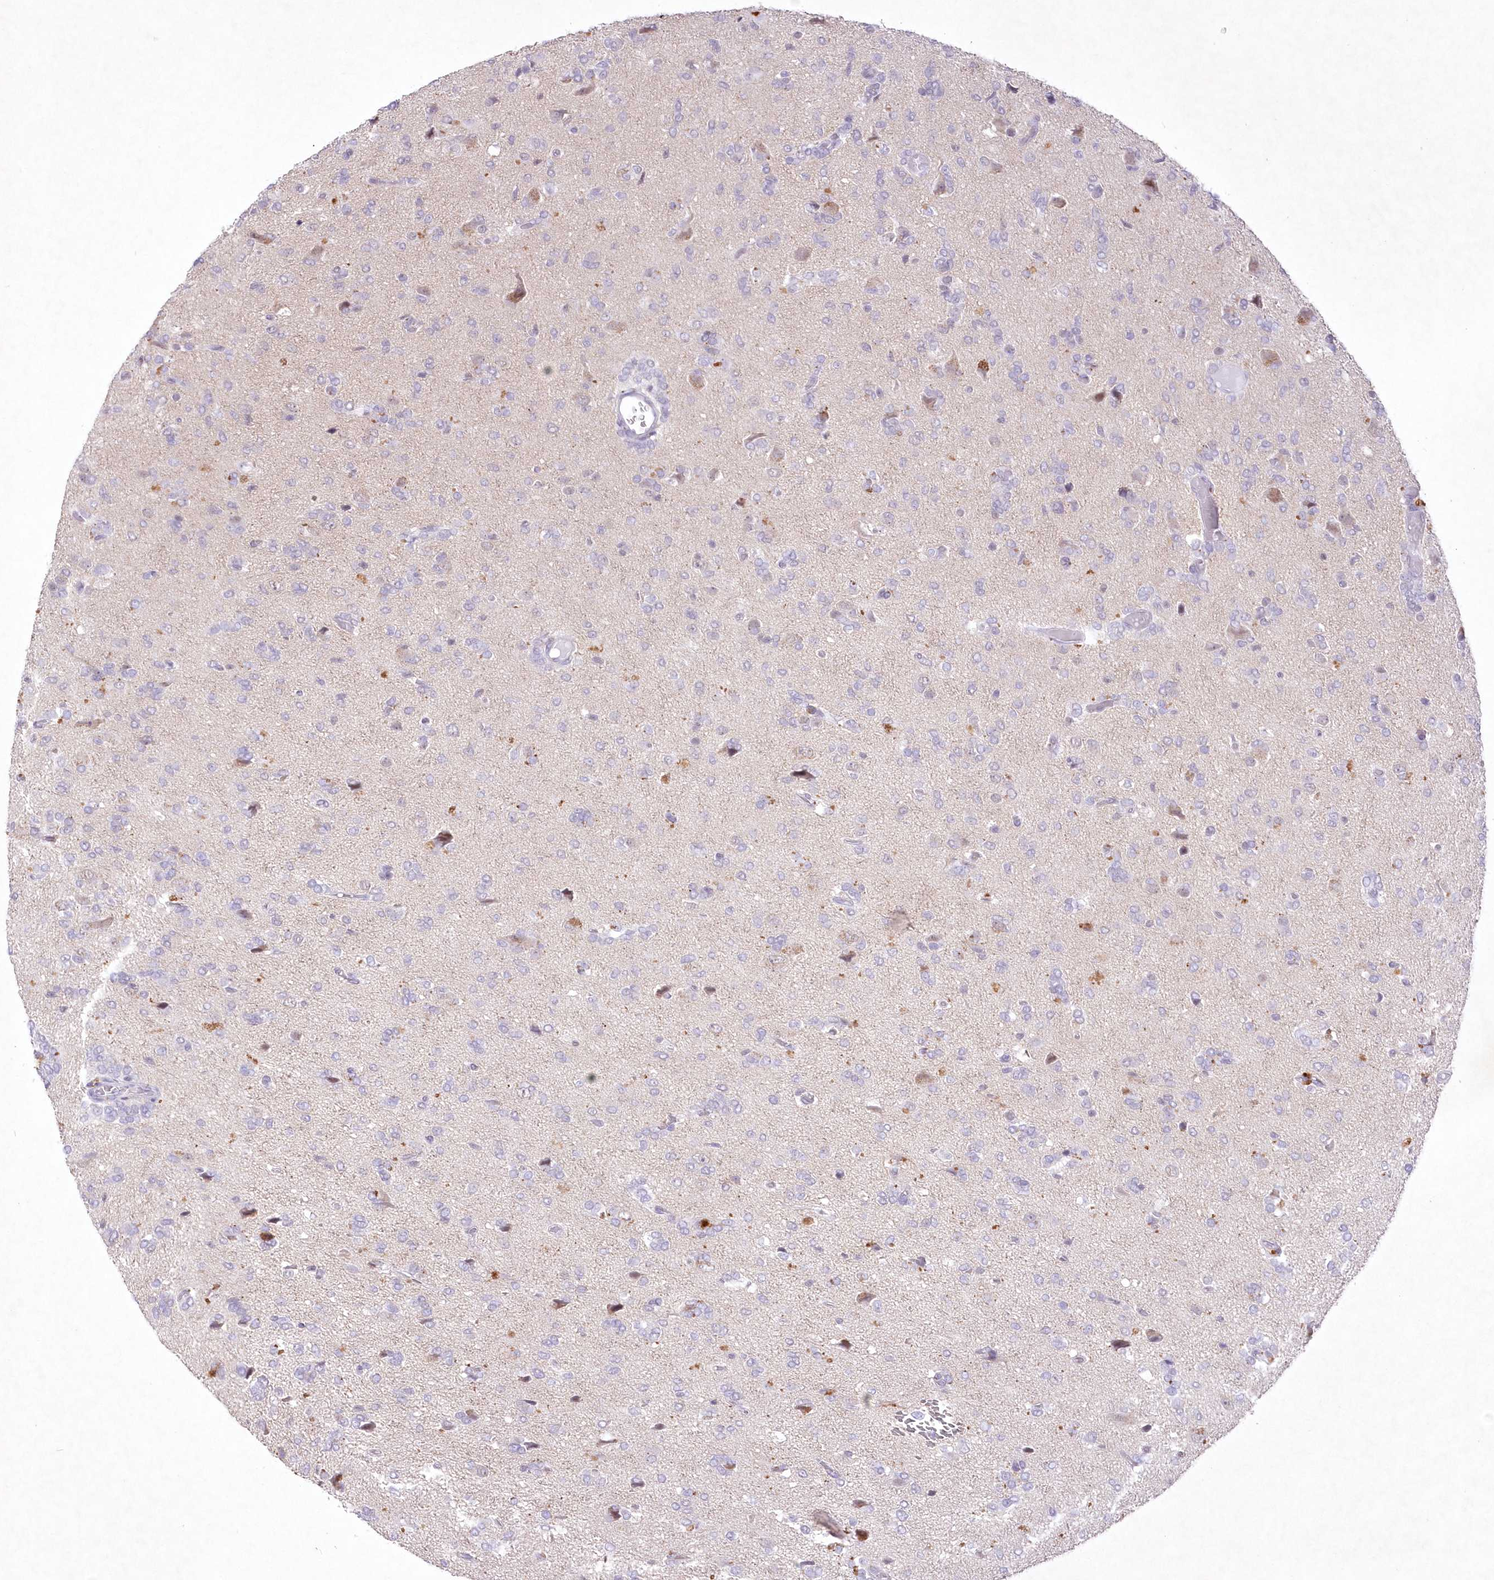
{"staining": {"intensity": "negative", "quantity": "none", "location": "none"}, "tissue": "glioma", "cell_type": "Tumor cells", "image_type": "cancer", "snomed": [{"axis": "morphology", "description": "Glioma, malignant, High grade"}, {"axis": "topography", "description": "Brain"}], "caption": "Immunohistochemistry (IHC) micrograph of neoplastic tissue: human high-grade glioma (malignant) stained with DAB (3,3'-diaminobenzidine) demonstrates no significant protein staining in tumor cells.", "gene": "RBM27", "patient": {"sex": "female", "age": 59}}